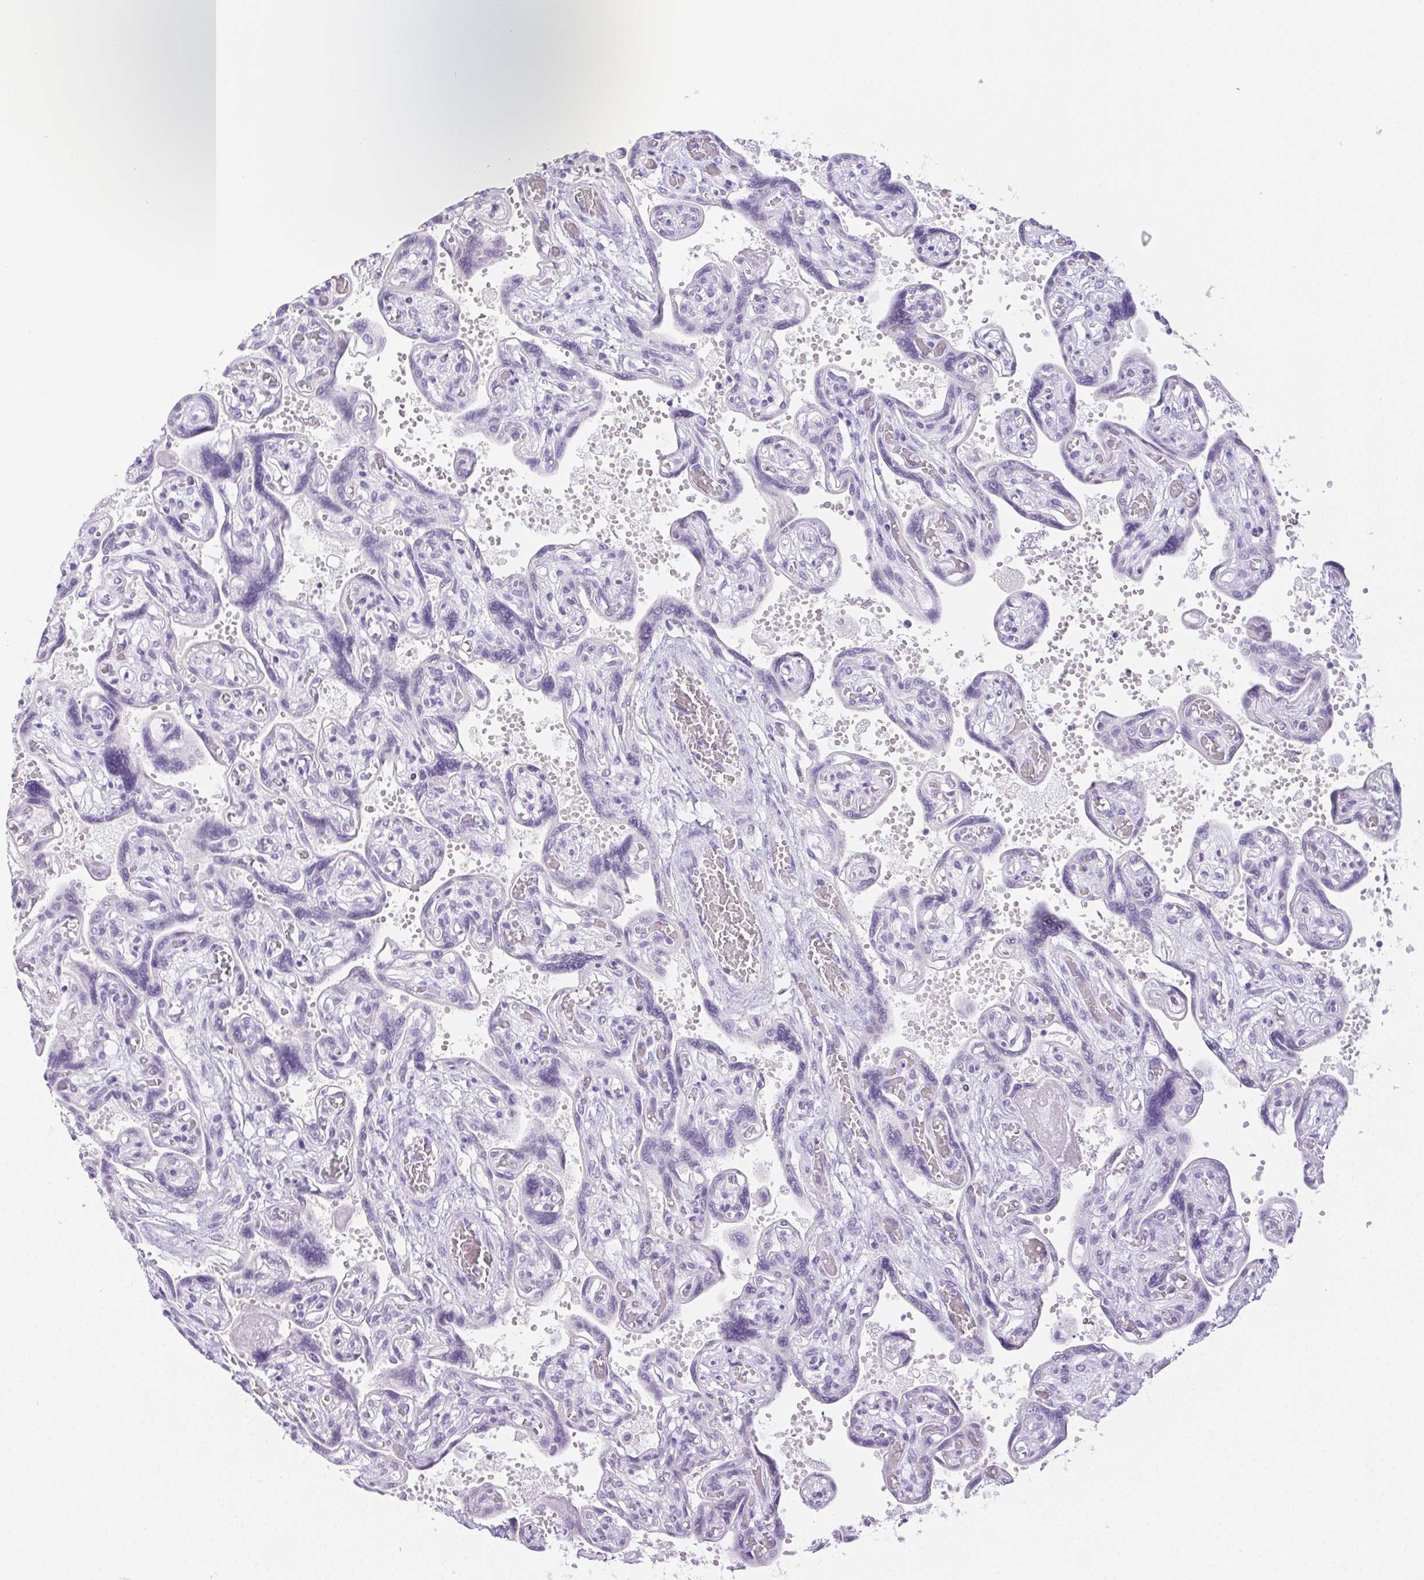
{"staining": {"intensity": "negative", "quantity": "none", "location": "none"}, "tissue": "placenta", "cell_type": "Decidual cells", "image_type": "normal", "snomed": [{"axis": "morphology", "description": "Normal tissue, NOS"}, {"axis": "topography", "description": "Placenta"}], "caption": "Micrograph shows no significant protein positivity in decidual cells of unremarkable placenta.", "gene": "ST8SIA3", "patient": {"sex": "female", "age": 32}}